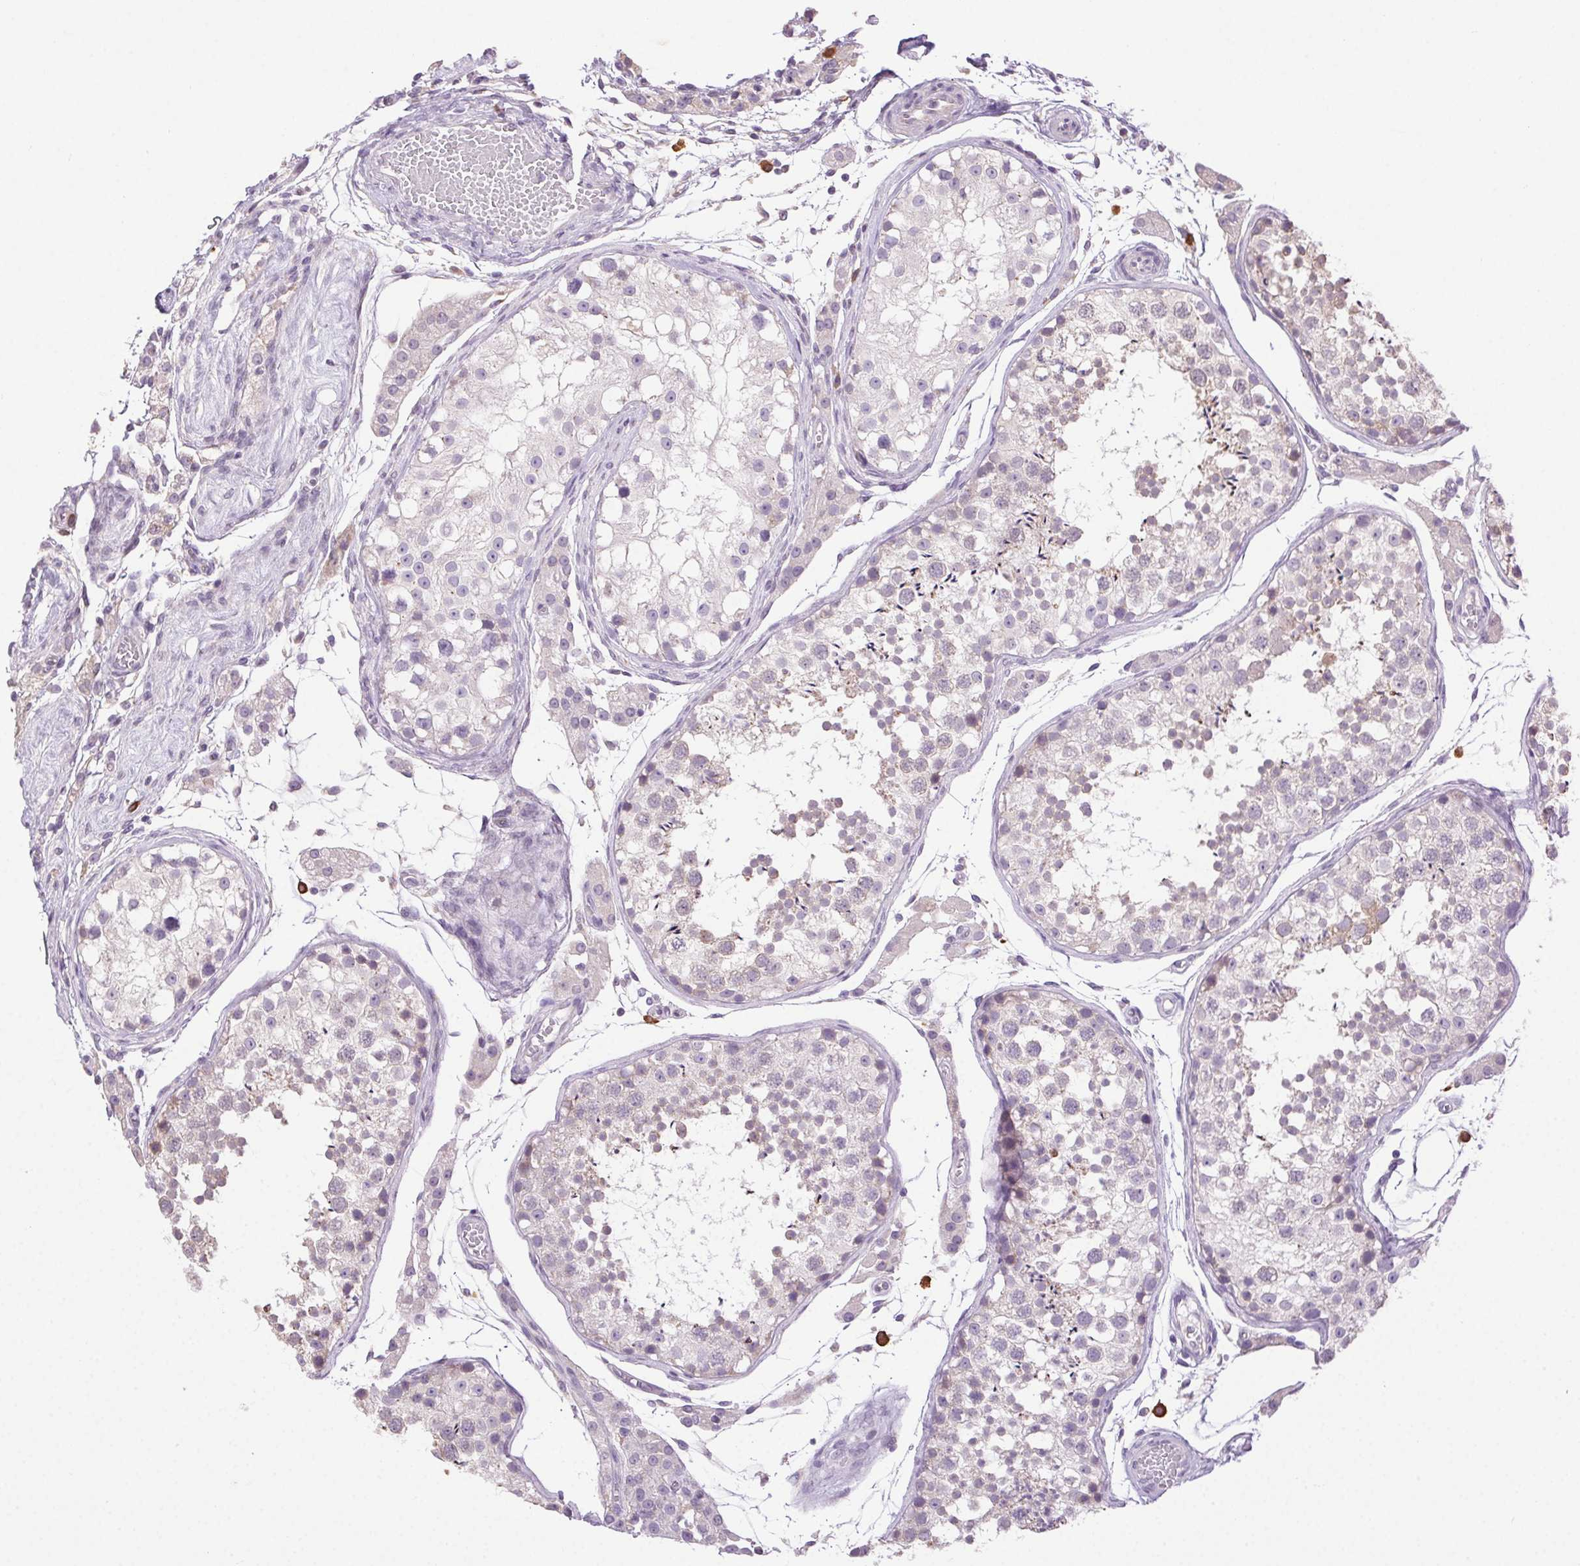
{"staining": {"intensity": "weak", "quantity": "<25%", "location": "cytoplasmic/membranous"}, "tissue": "testis", "cell_type": "Cells in seminiferous ducts", "image_type": "normal", "snomed": [{"axis": "morphology", "description": "Normal tissue, NOS"}, {"axis": "morphology", "description": "Seminoma, NOS"}, {"axis": "topography", "description": "Testis"}], "caption": "Cells in seminiferous ducts are negative for brown protein staining in normal testis. (DAB immunohistochemistry, high magnification).", "gene": "SNX31", "patient": {"sex": "male", "age": 29}}